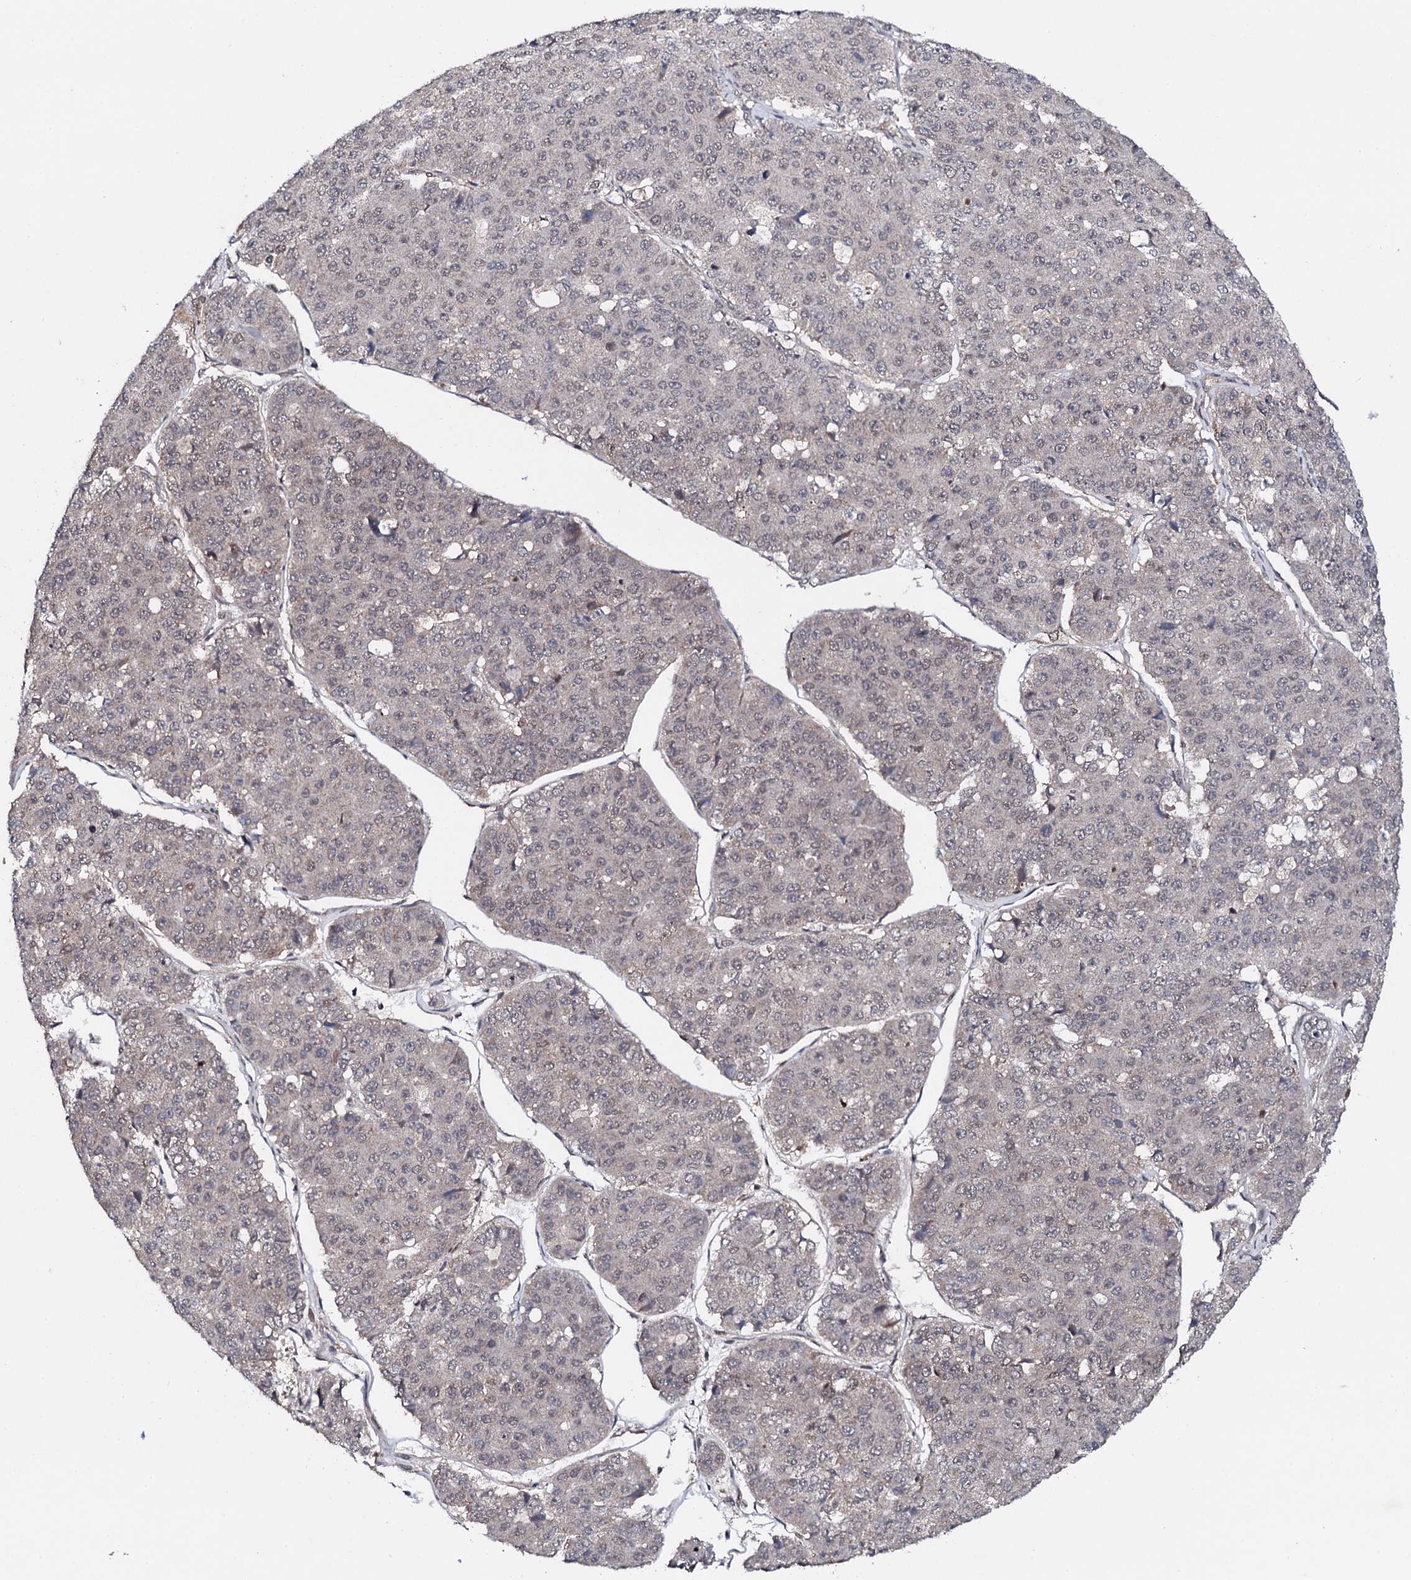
{"staining": {"intensity": "weak", "quantity": "<25%", "location": "nuclear"}, "tissue": "pancreatic cancer", "cell_type": "Tumor cells", "image_type": "cancer", "snomed": [{"axis": "morphology", "description": "Adenocarcinoma, NOS"}, {"axis": "topography", "description": "Pancreas"}], "caption": "Immunohistochemical staining of human adenocarcinoma (pancreatic) reveals no significant expression in tumor cells. (DAB (3,3'-diaminobenzidine) immunohistochemistry (IHC) visualized using brightfield microscopy, high magnification).", "gene": "FAM111A", "patient": {"sex": "male", "age": 50}}